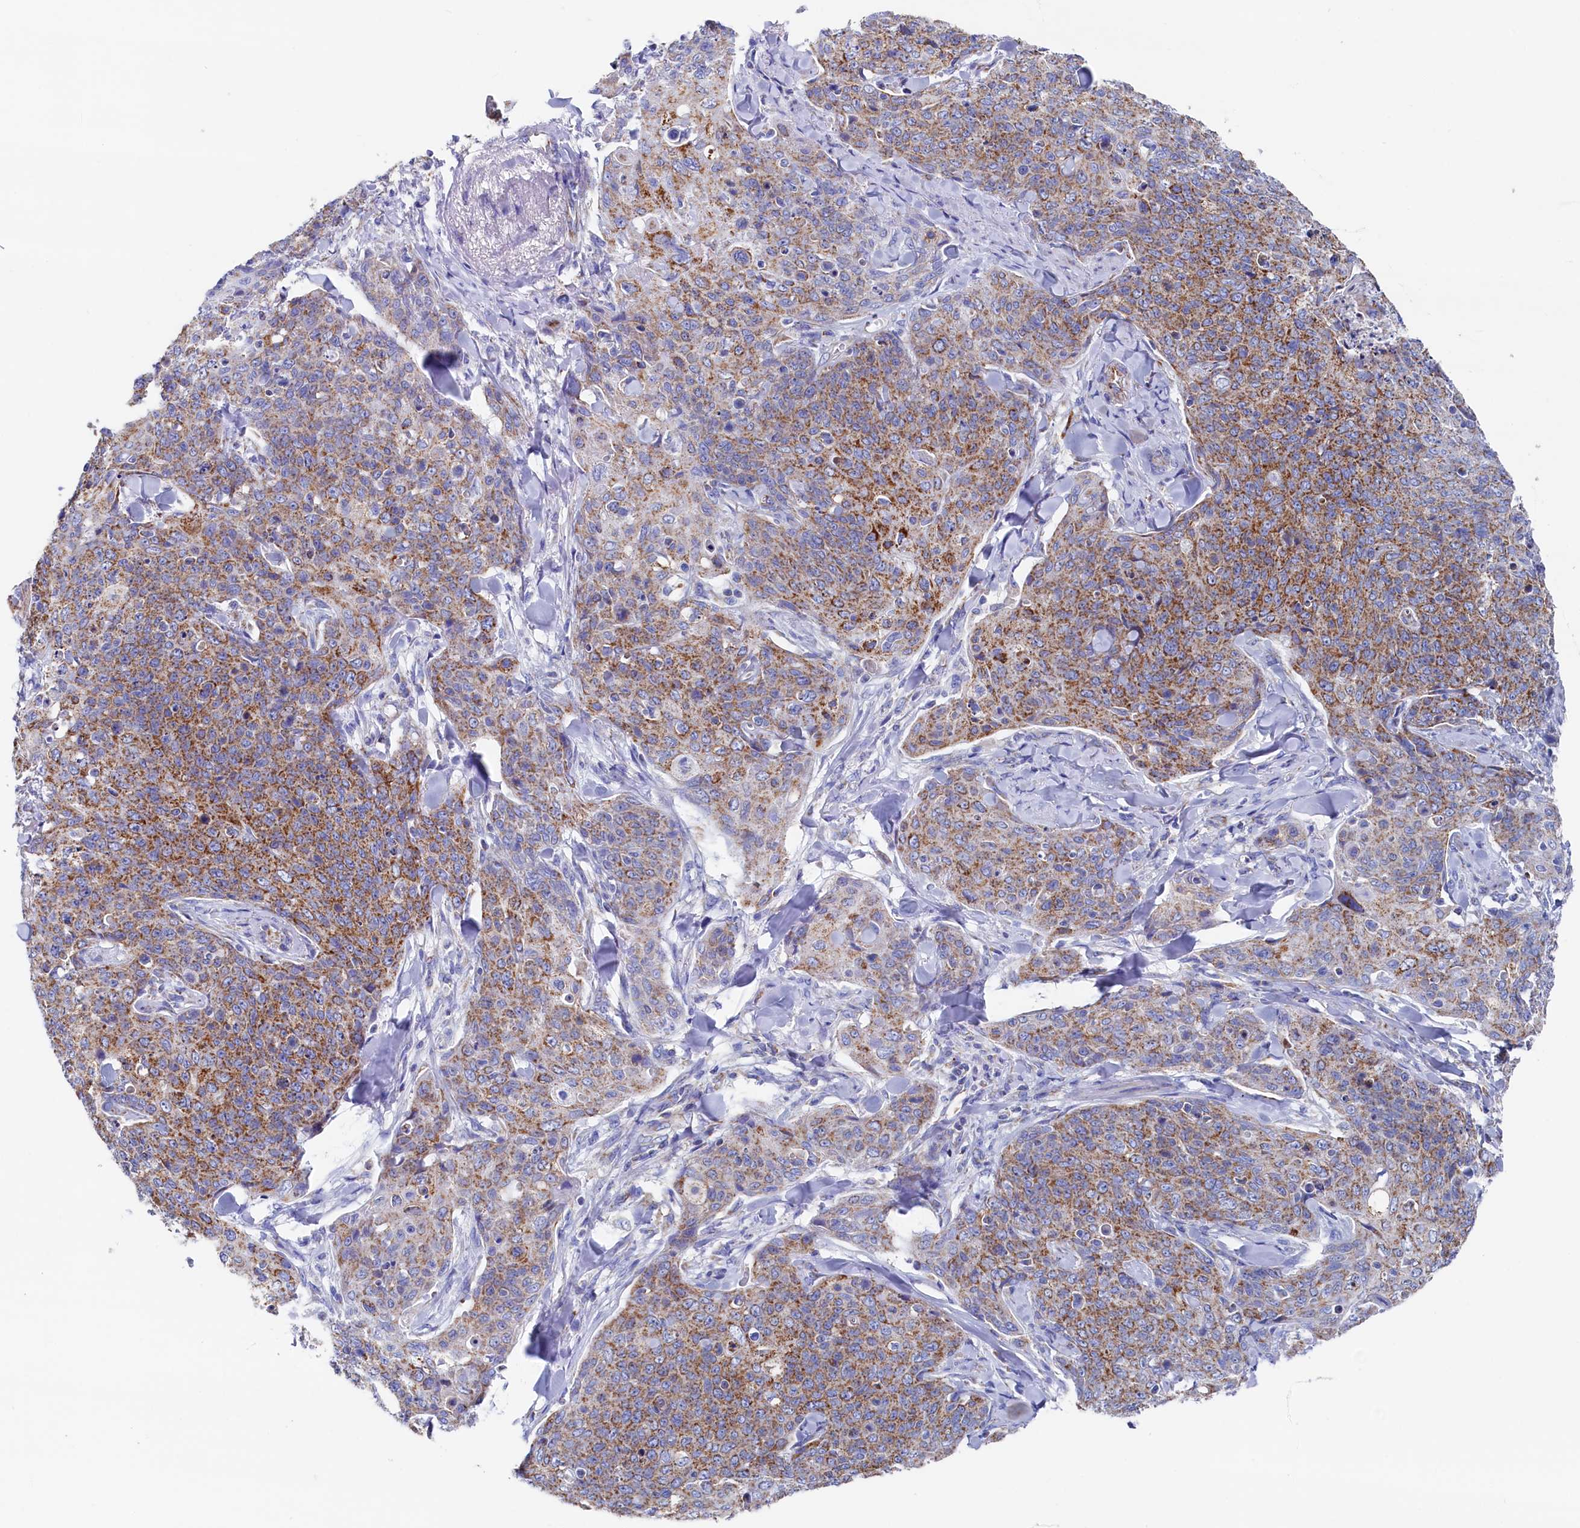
{"staining": {"intensity": "moderate", "quantity": ">75%", "location": "cytoplasmic/membranous"}, "tissue": "skin cancer", "cell_type": "Tumor cells", "image_type": "cancer", "snomed": [{"axis": "morphology", "description": "Squamous cell carcinoma, NOS"}, {"axis": "topography", "description": "Skin"}, {"axis": "topography", "description": "Vulva"}], "caption": "Human squamous cell carcinoma (skin) stained with a brown dye displays moderate cytoplasmic/membranous positive staining in about >75% of tumor cells.", "gene": "MMAB", "patient": {"sex": "female", "age": 85}}